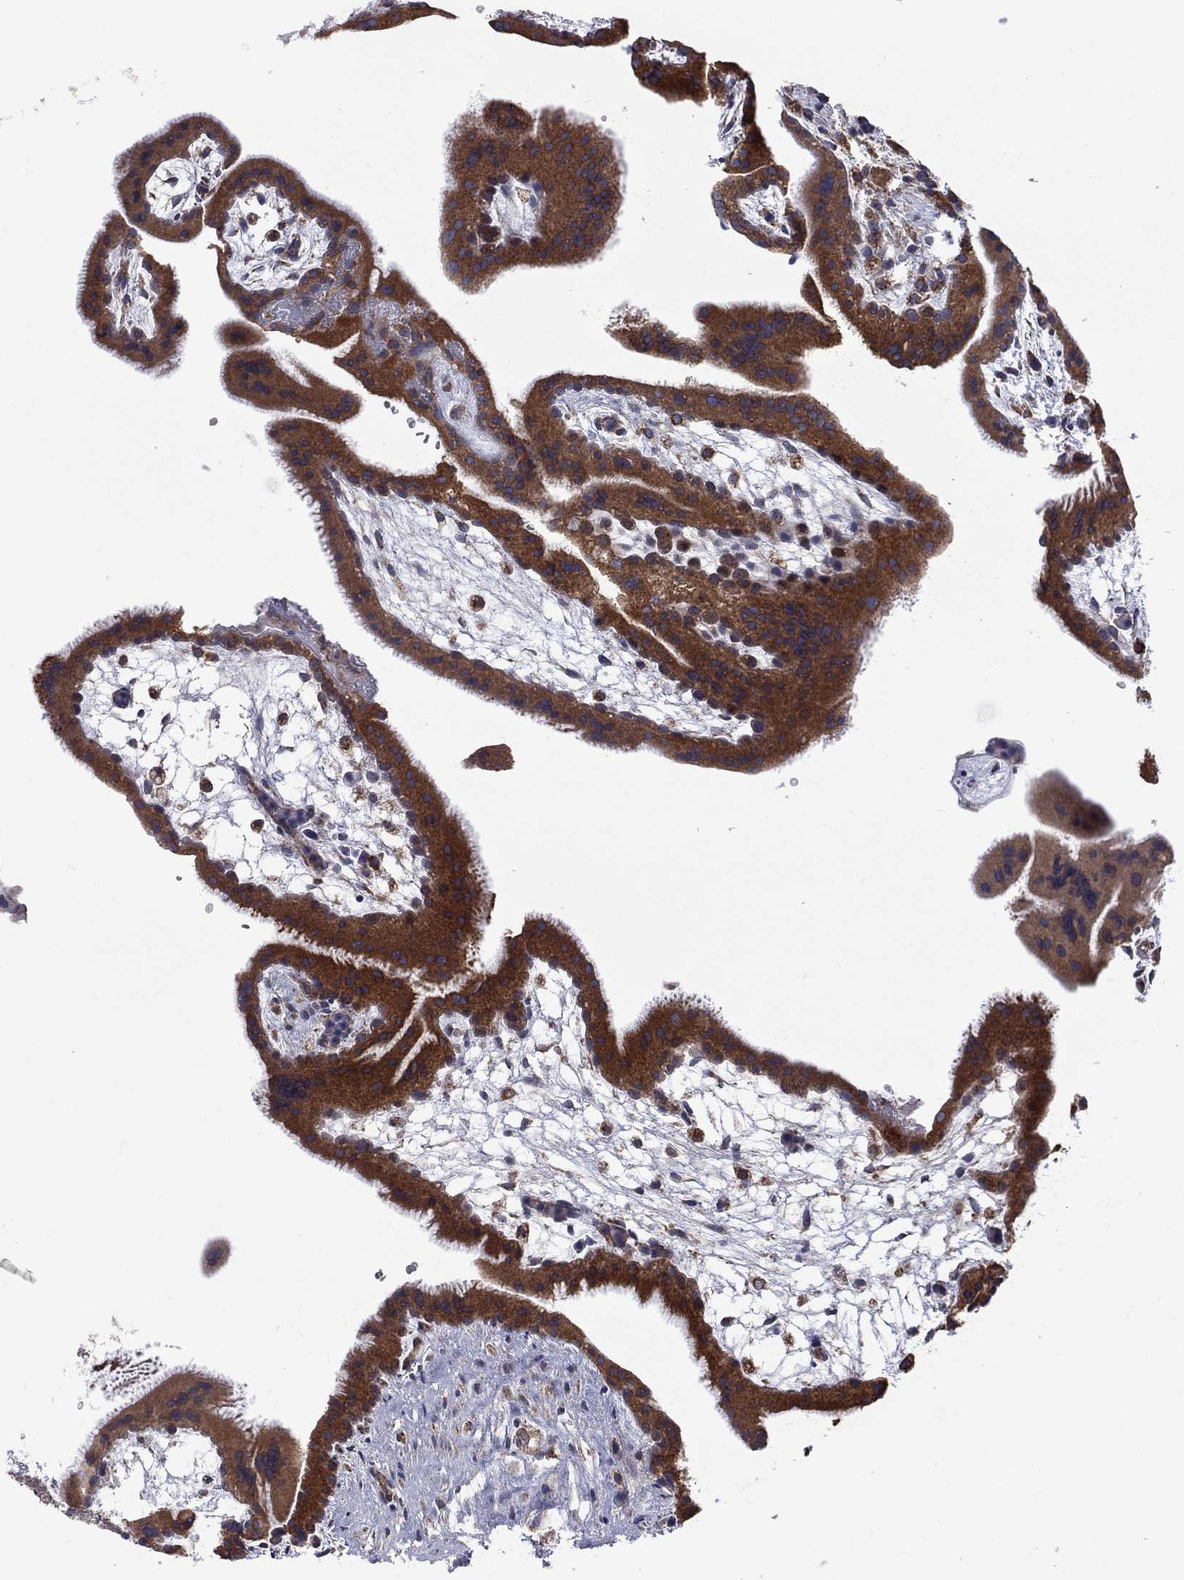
{"staining": {"intensity": "moderate", "quantity": "25%-75%", "location": "cytoplasmic/membranous"}, "tissue": "placenta", "cell_type": "Decidual cells", "image_type": "normal", "snomed": [{"axis": "morphology", "description": "Normal tissue, NOS"}, {"axis": "topography", "description": "Placenta"}], "caption": "Immunohistochemical staining of unremarkable placenta exhibits medium levels of moderate cytoplasmic/membranous staining in about 25%-75% of decidual cells. (Brightfield microscopy of DAB IHC at high magnification).", "gene": "CLPTM1", "patient": {"sex": "female", "age": 19}}